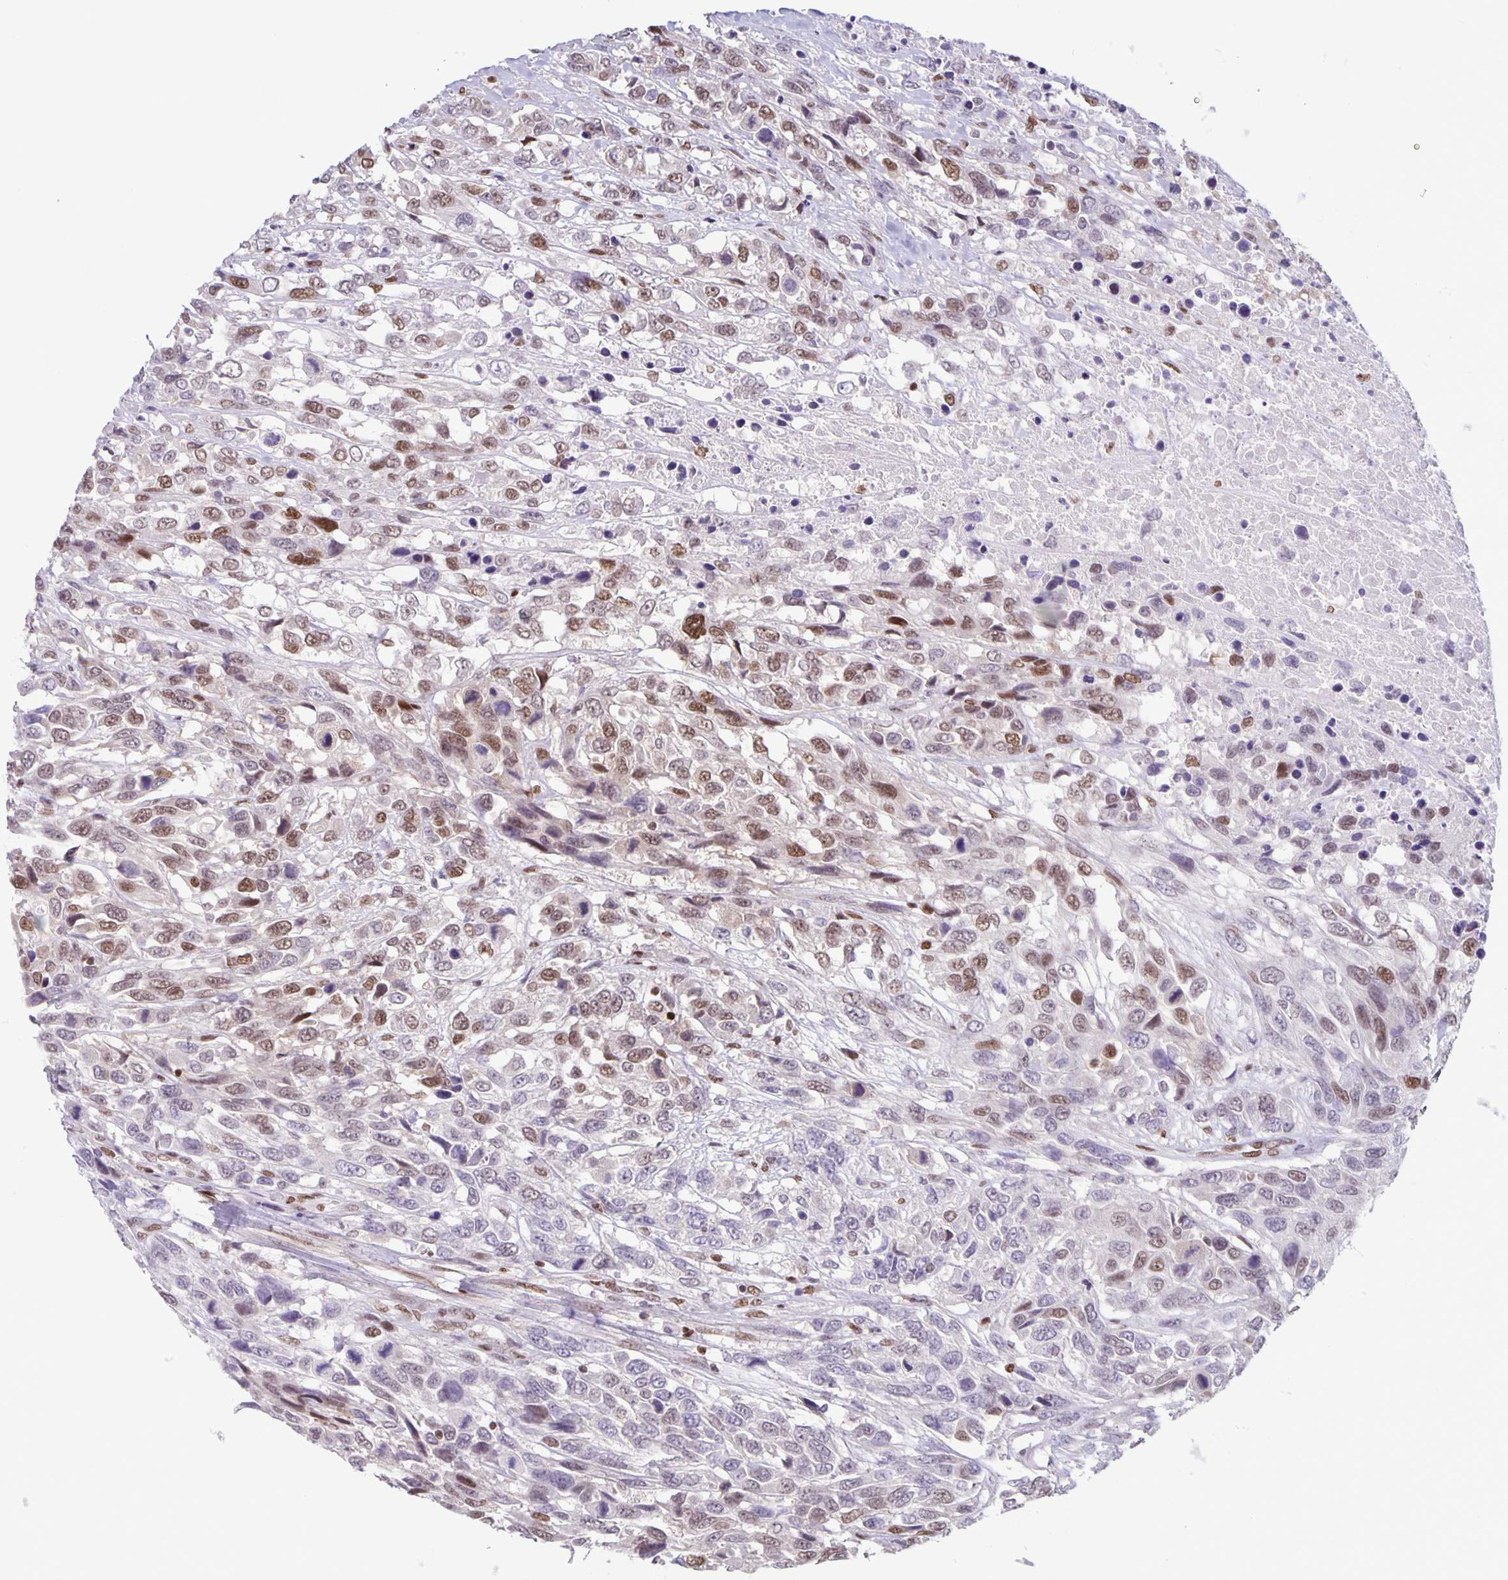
{"staining": {"intensity": "moderate", "quantity": "25%-75%", "location": "nuclear"}, "tissue": "urothelial cancer", "cell_type": "Tumor cells", "image_type": "cancer", "snomed": [{"axis": "morphology", "description": "Urothelial carcinoma, High grade"}, {"axis": "topography", "description": "Urinary bladder"}], "caption": "Urothelial carcinoma (high-grade) tissue exhibits moderate nuclear positivity in approximately 25%-75% of tumor cells", "gene": "JUND", "patient": {"sex": "female", "age": 70}}